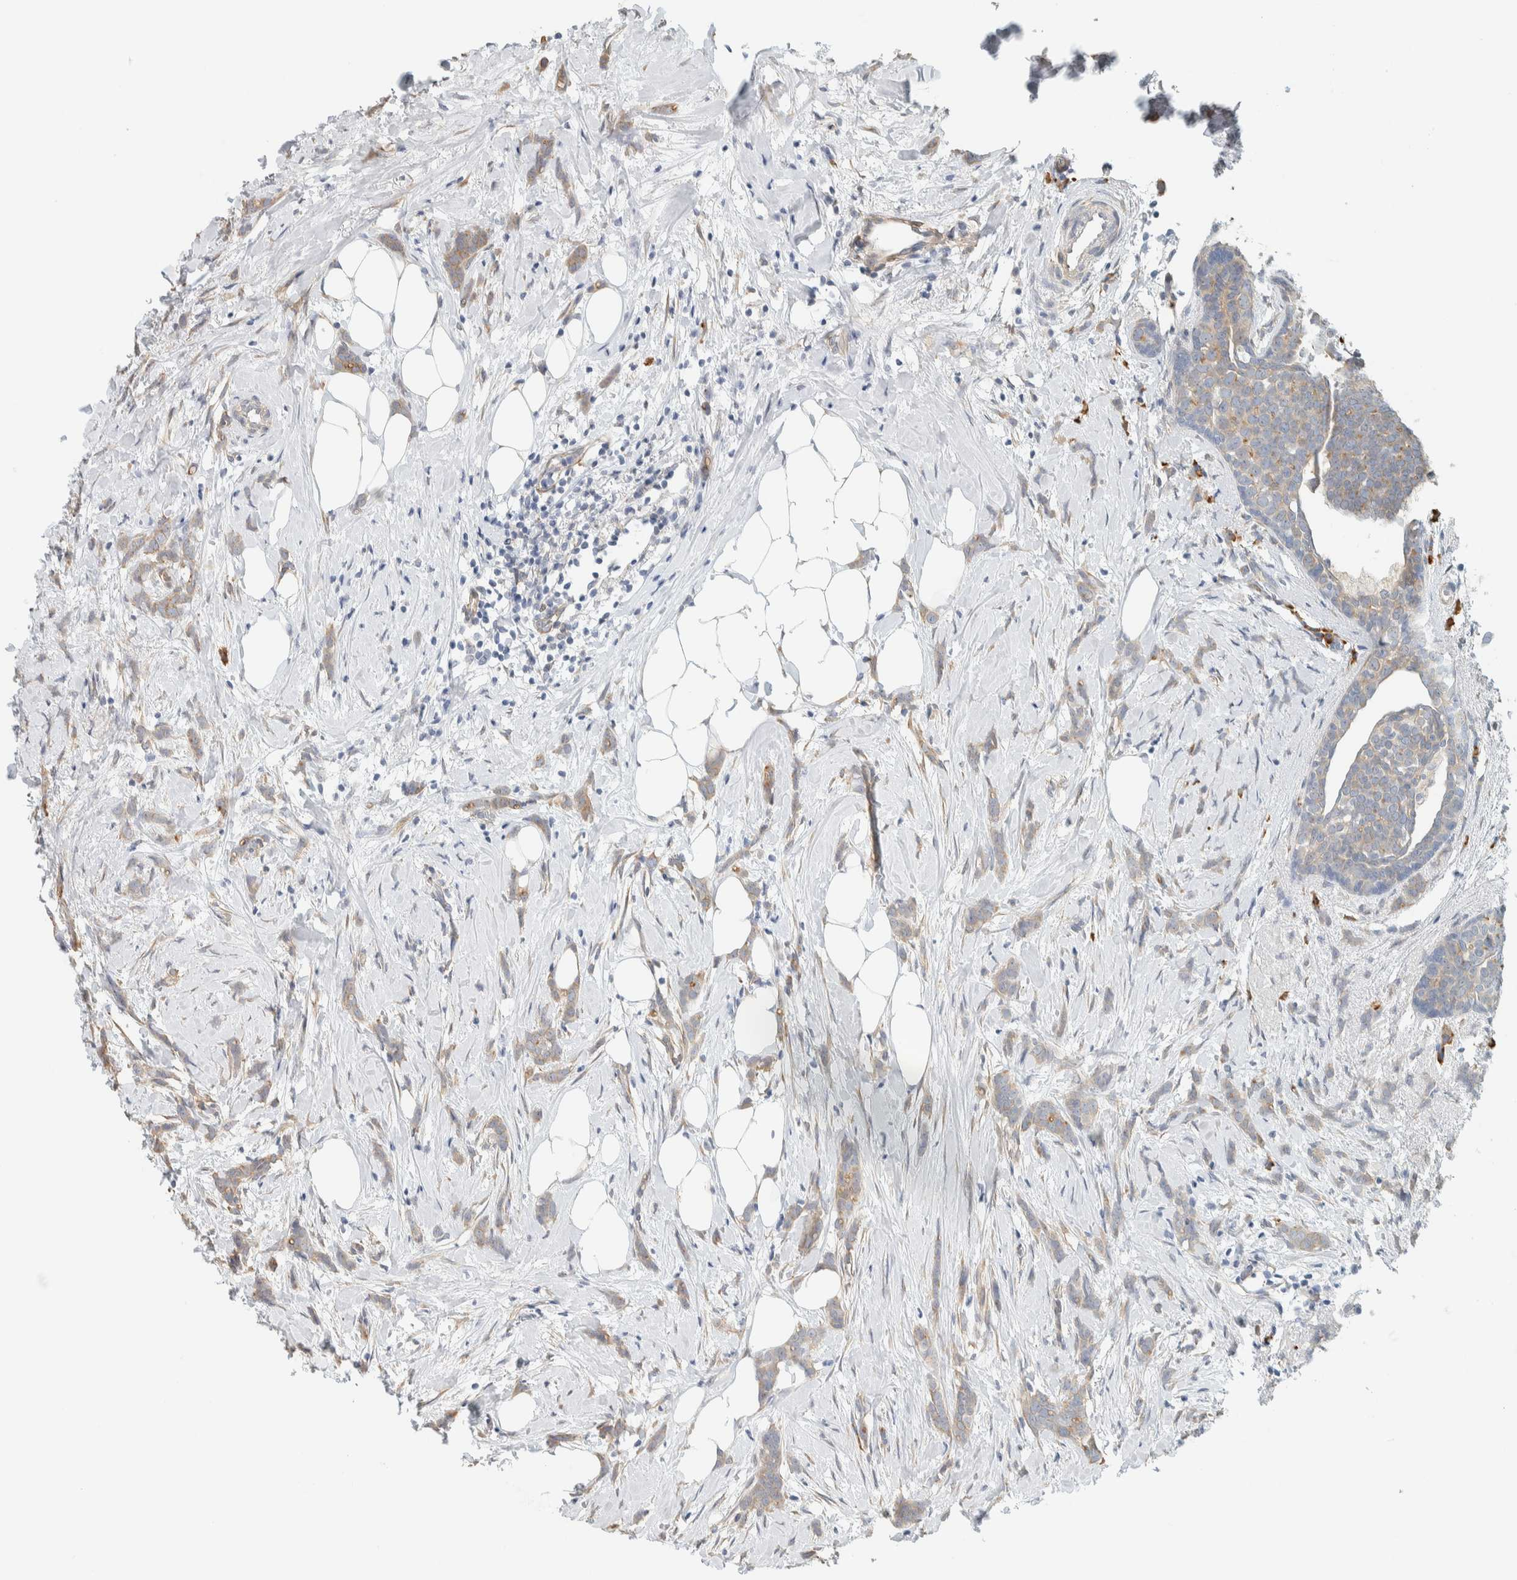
{"staining": {"intensity": "weak", "quantity": ">75%", "location": "cytoplasmic/membranous"}, "tissue": "breast cancer", "cell_type": "Tumor cells", "image_type": "cancer", "snomed": [{"axis": "morphology", "description": "Lobular carcinoma, in situ"}, {"axis": "morphology", "description": "Lobular carcinoma"}, {"axis": "topography", "description": "Breast"}], "caption": "Protein expression by IHC exhibits weak cytoplasmic/membranous positivity in about >75% of tumor cells in lobular carcinoma in situ (breast). The staining is performed using DAB brown chromogen to label protein expression. The nuclei are counter-stained blue using hematoxylin.", "gene": "KLHL40", "patient": {"sex": "female", "age": 41}}